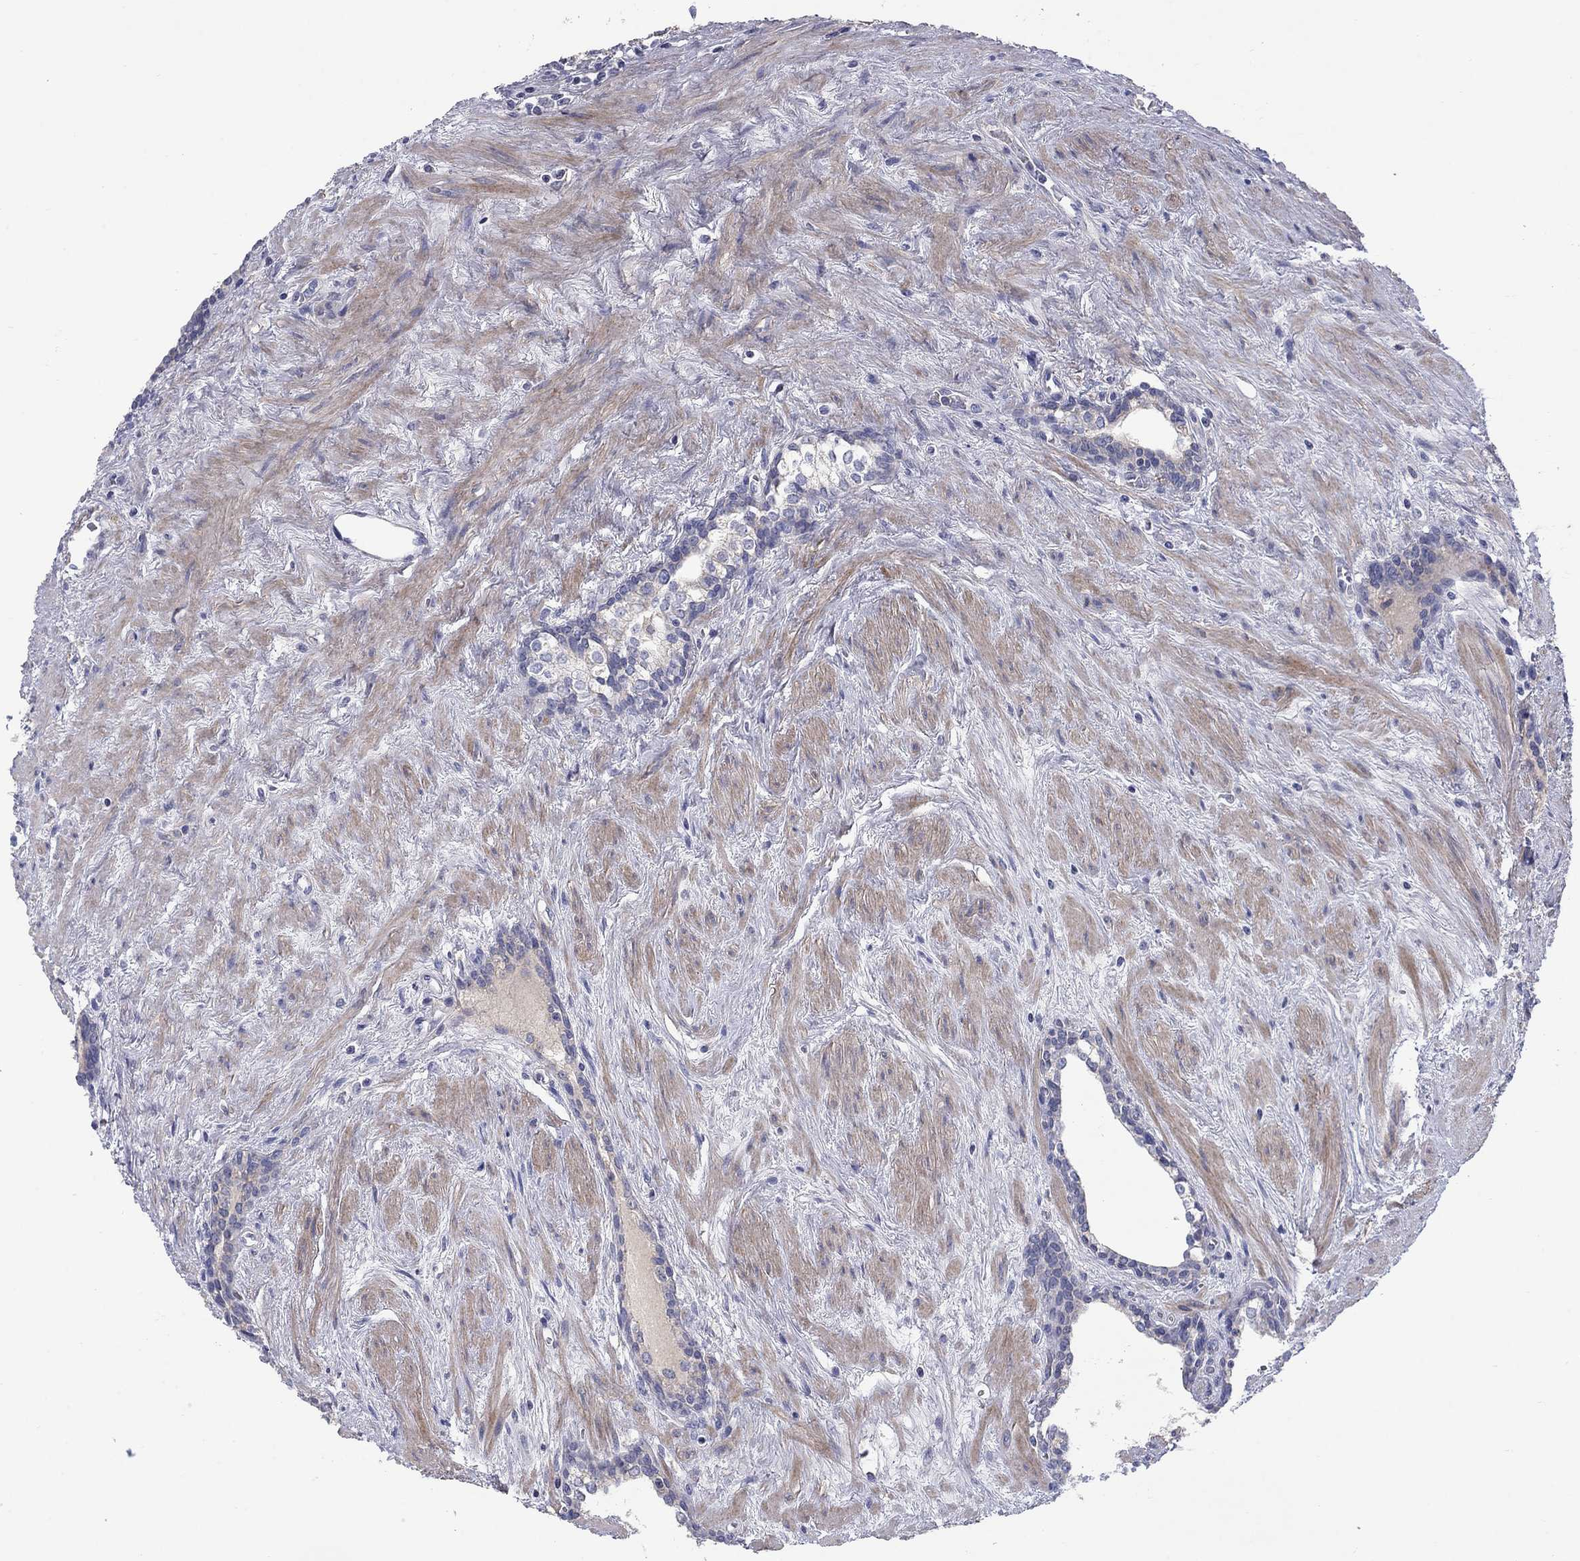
{"staining": {"intensity": "negative", "quantity": "none", "location": "none"}, "tissue": "prostate cancer", "cell_type": "Tumor cells", "image_type": "cancer", "snomed": [{"axis": "morphology", "description": "Adenocarcinoma, NOS"}, {"axis": "morphology", "description": "Adenocarcinoma, High grade"}, {"axis": "topography", "description": "Prostate"}], "caption": "High power microscopy histopathology image of an immunohistochemistry image of prostate adenocarcinoma, revealing no significant staining in tumor cells.", "gene": "FRK", "patient": {"sex": "male", "age": 61}}